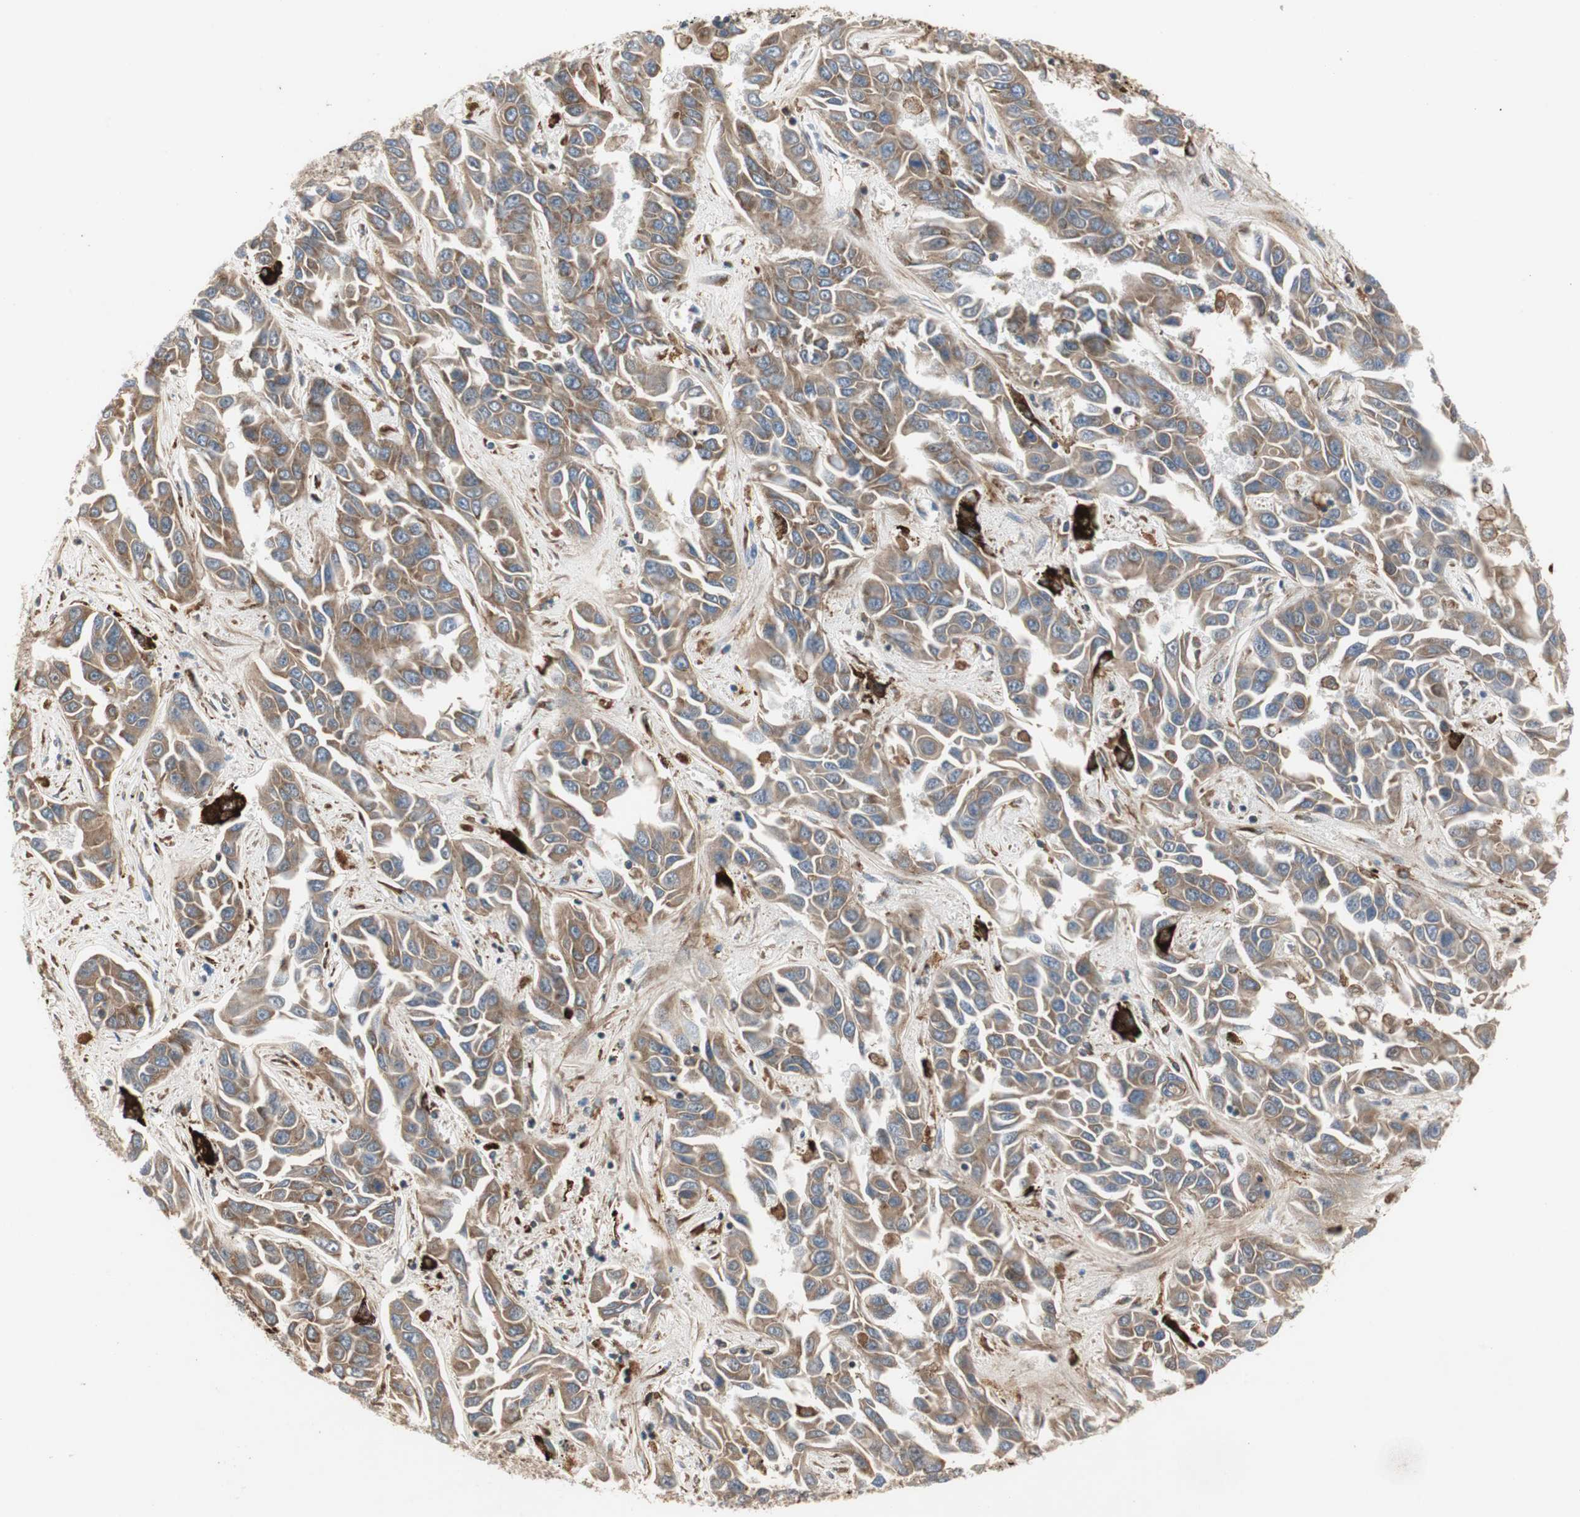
{"staining": {"intensity": "moderate", "quantity": ">75%", "location": "cytoplasmic/membranous"}, "tissue": "liver cancer", "cell_type": "Tumor cells", "image_type": "cancer", "snomed": [{"axis": "morphology", "description": "Cholangiocarcinoma"}, {"axis": "topography", "description": "Liver"}], "caption": "Tumor cells exhibit moderate cytoplasmic/membranous staining in about >75% of cells in liver cholangiocarcinoma. (DAB (3,3'-diaminobenzidine) = brown stain, brightfield microscopy at high magnification).", "gene": "H6PD", "patient": {"sex": "female", "age": 52}}